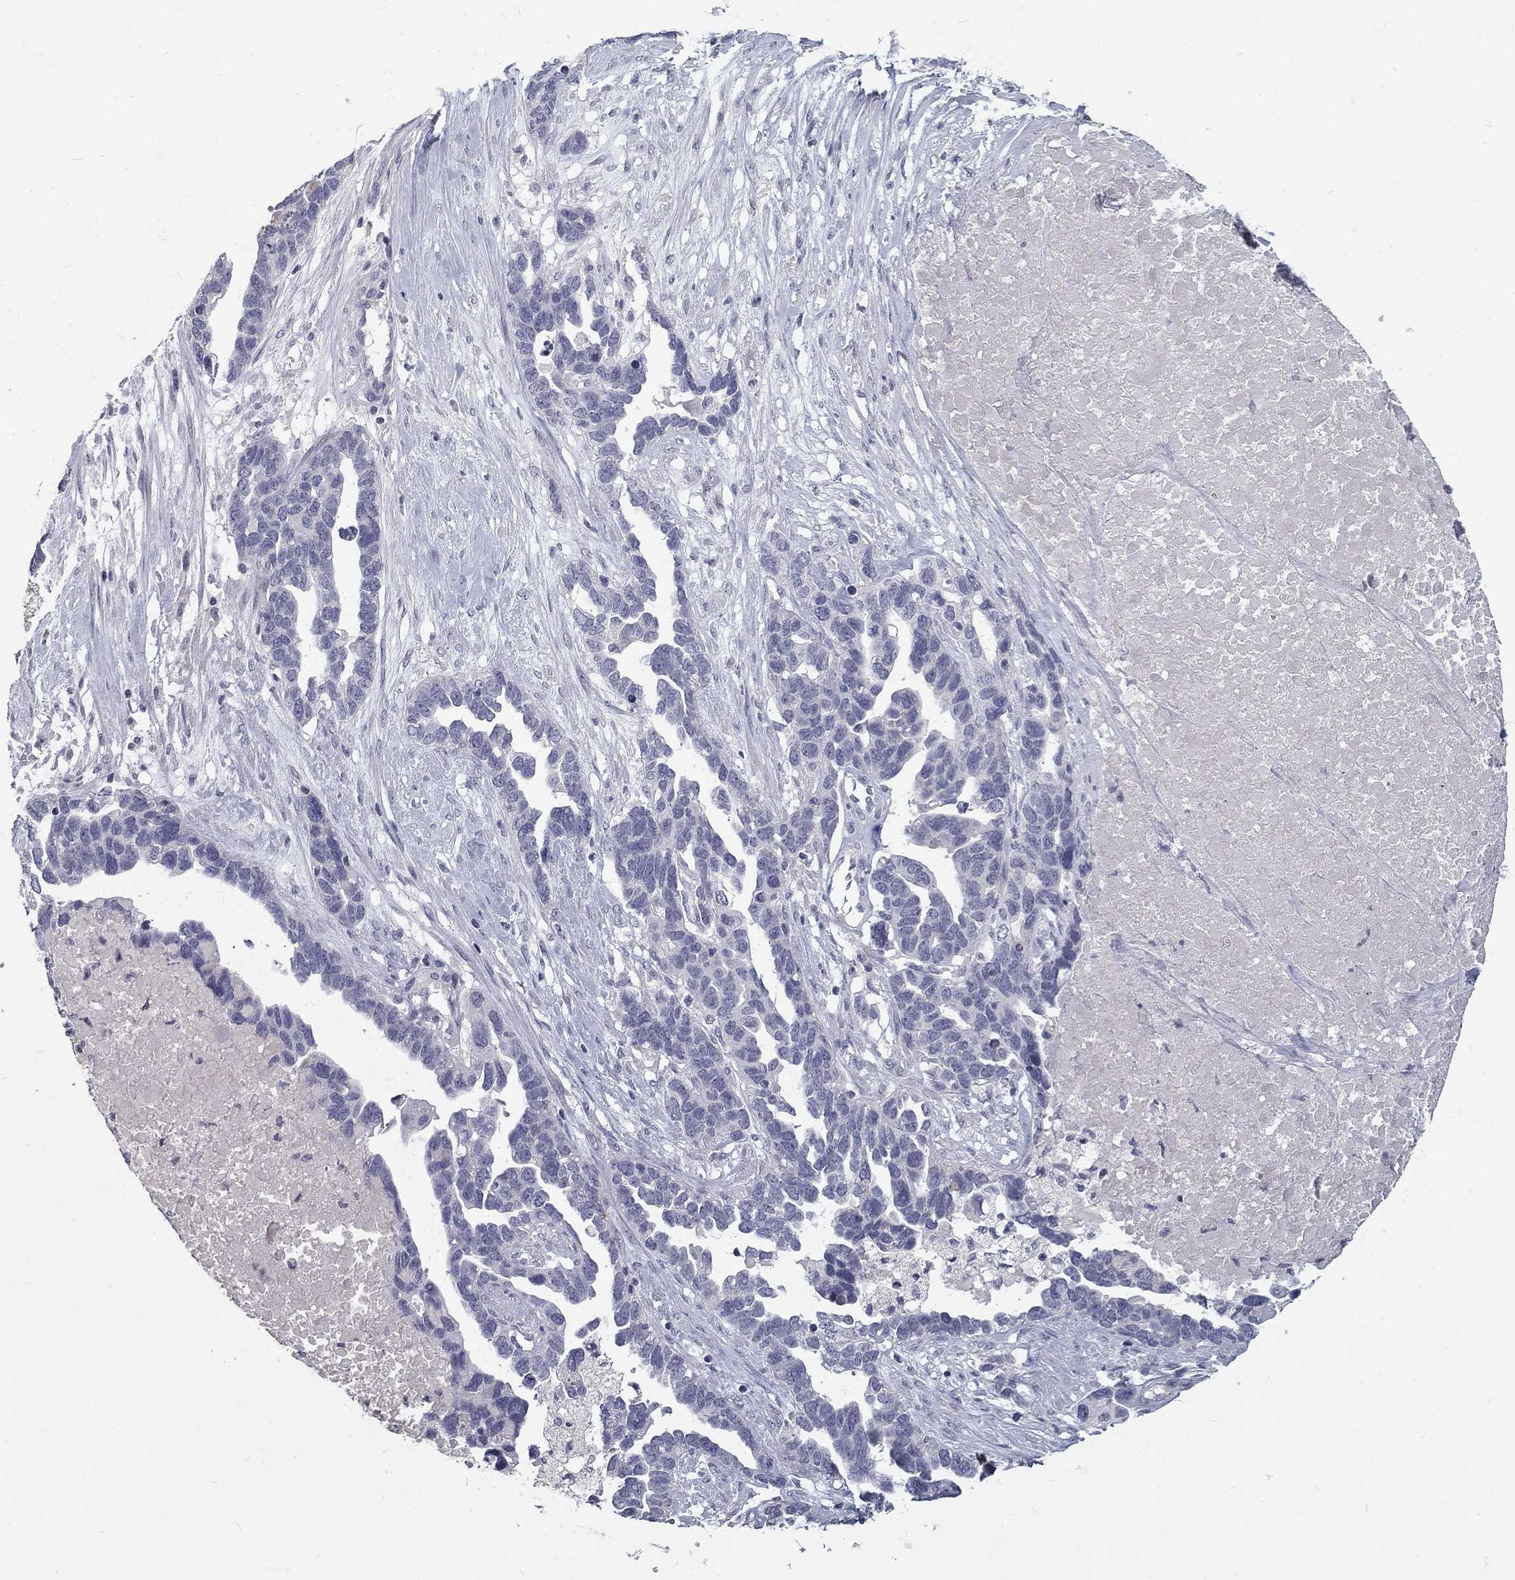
{"staining": {"intensity": "negative", "quantity": "none", "location": "none"}, "tissue": "ovarian cancer", "cell_type": "Tumor cells", "image_type": "cancer", "snomed": [{"axis": "morphology", "description": "Cystadenocarcinoma, serous, NOS"}, {"axis": "topography", "description": "Ovary"}], "caption": "IHC micrograph of neoplastic tissue: serous cystadenocarcinoma (ovarian) stained with DAB (3,3'-diaminobenzidine) demonstrates no significant protein positivity in tumor cells.", "gene": "NOS1", "patient": {"sex": "female", "age": 54}}